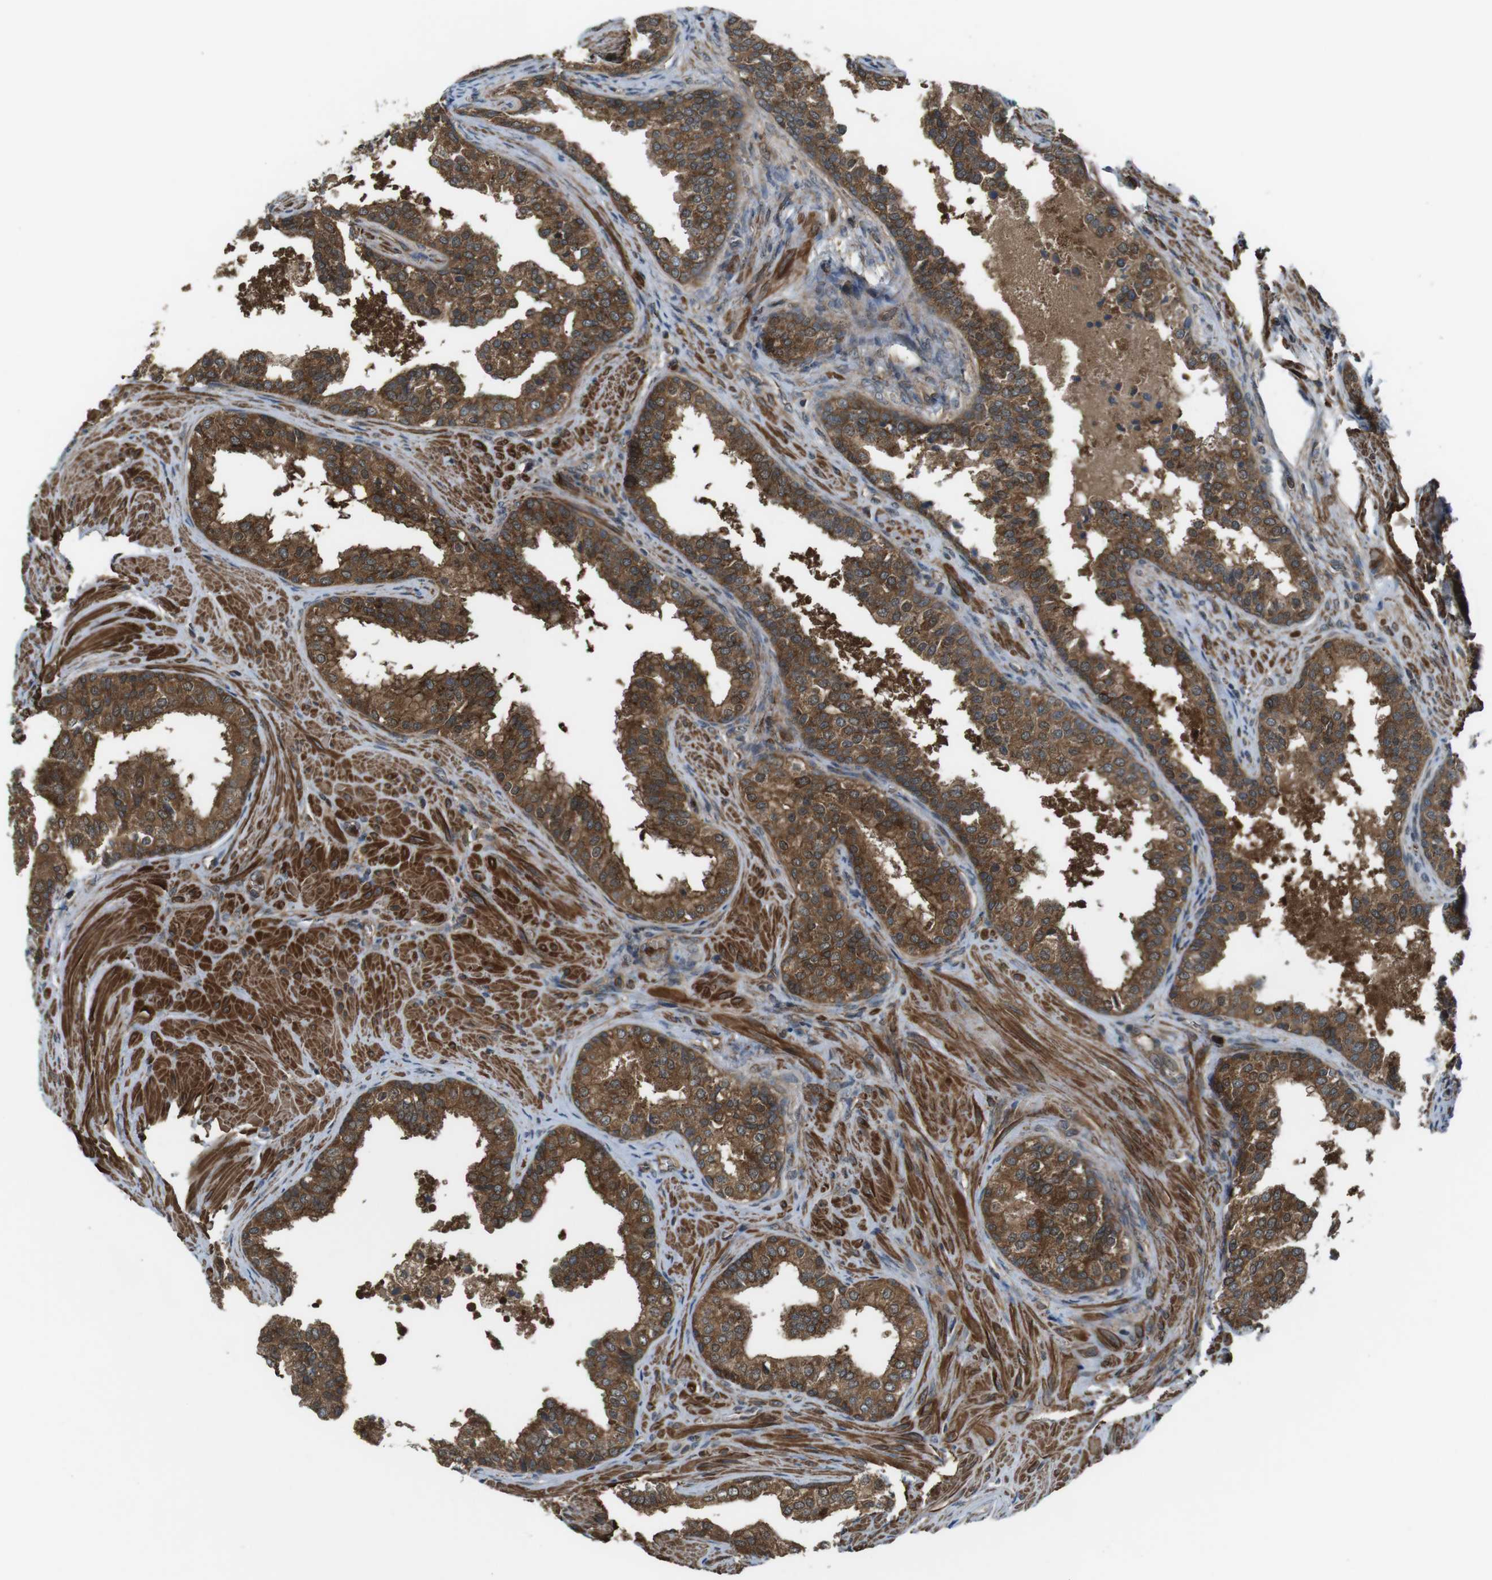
{"staining": {"intensity": "strong", "quantity": ">75%", "location": "cytoplasmic/membranous"}, "tissue": "prostate cancer", "cell_type": "Tumor cells", "image_type": "cancer", "snomed": [{"axis": "morphology", "description": "Adenocarcinoma, Low grade"}, {"axis": "topography", "description": "Prostate"}], "caption": "Immunohistochemistry photomicrograph of prostate cancer (adenocarcinoma (low-grade)) stained for a protein (brown), which shows high levels of strong cytoplasmic/membranous staining in approximately >75% of tumor cells.", "gene": "LRRC3B", "patient": {"sex": "male", "age": 60}}